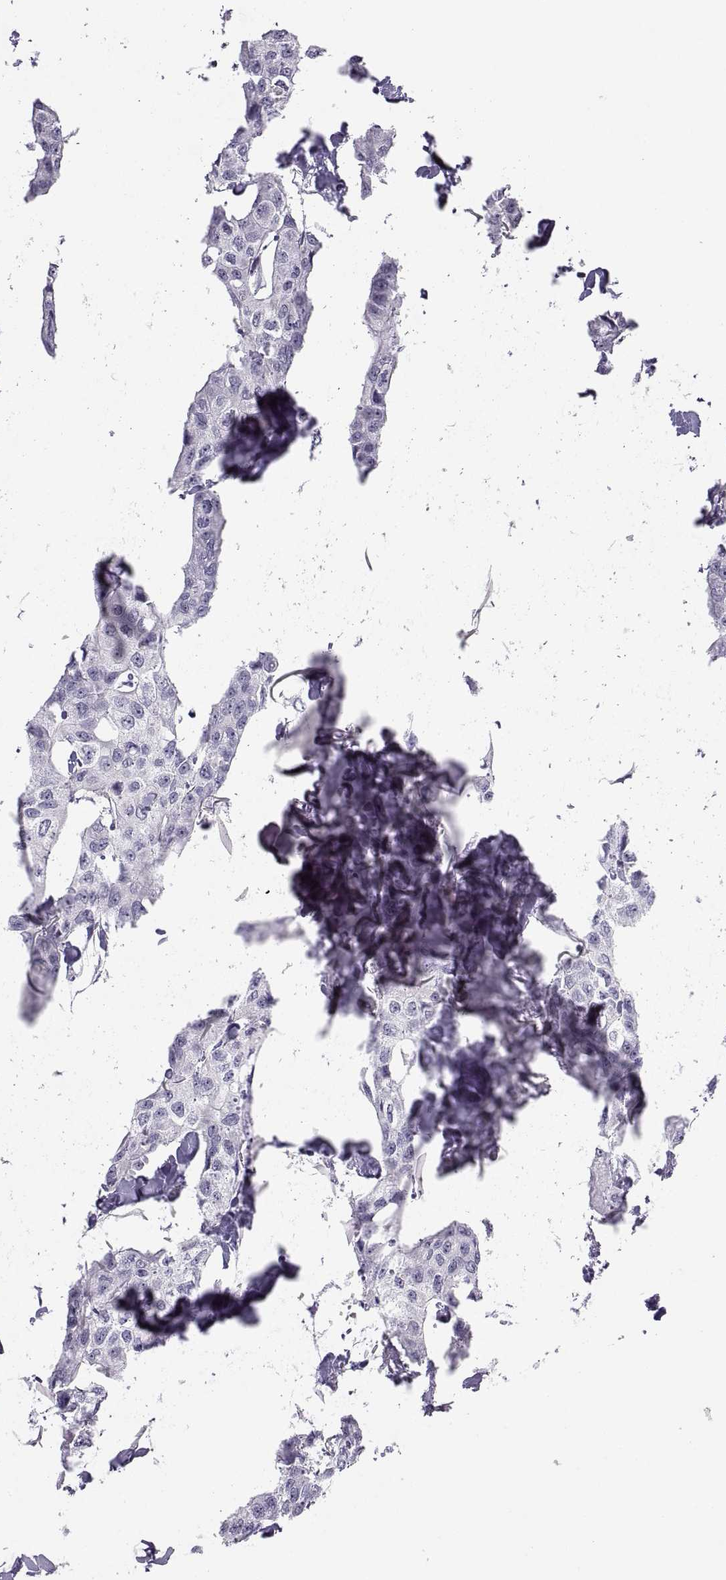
{"staining": {"intensity": "negative", "quantity": "none", "location": "none"}, "tissue": "breast cancer", "cell_type": "Tumor cells", "image_type": "cancer", "snomed": [{"axis": "morphology", "description": "Duct carcinoma"}, {"axis": "topography", "description": "Breast"}], "caption": "Human invasive ductal carcinoma (breast) stained for a protein using immunohistochemistry displays no staining in tumor cells.", "gene": "TTC21A", "patient": {"sex": "female", "age": 80}}